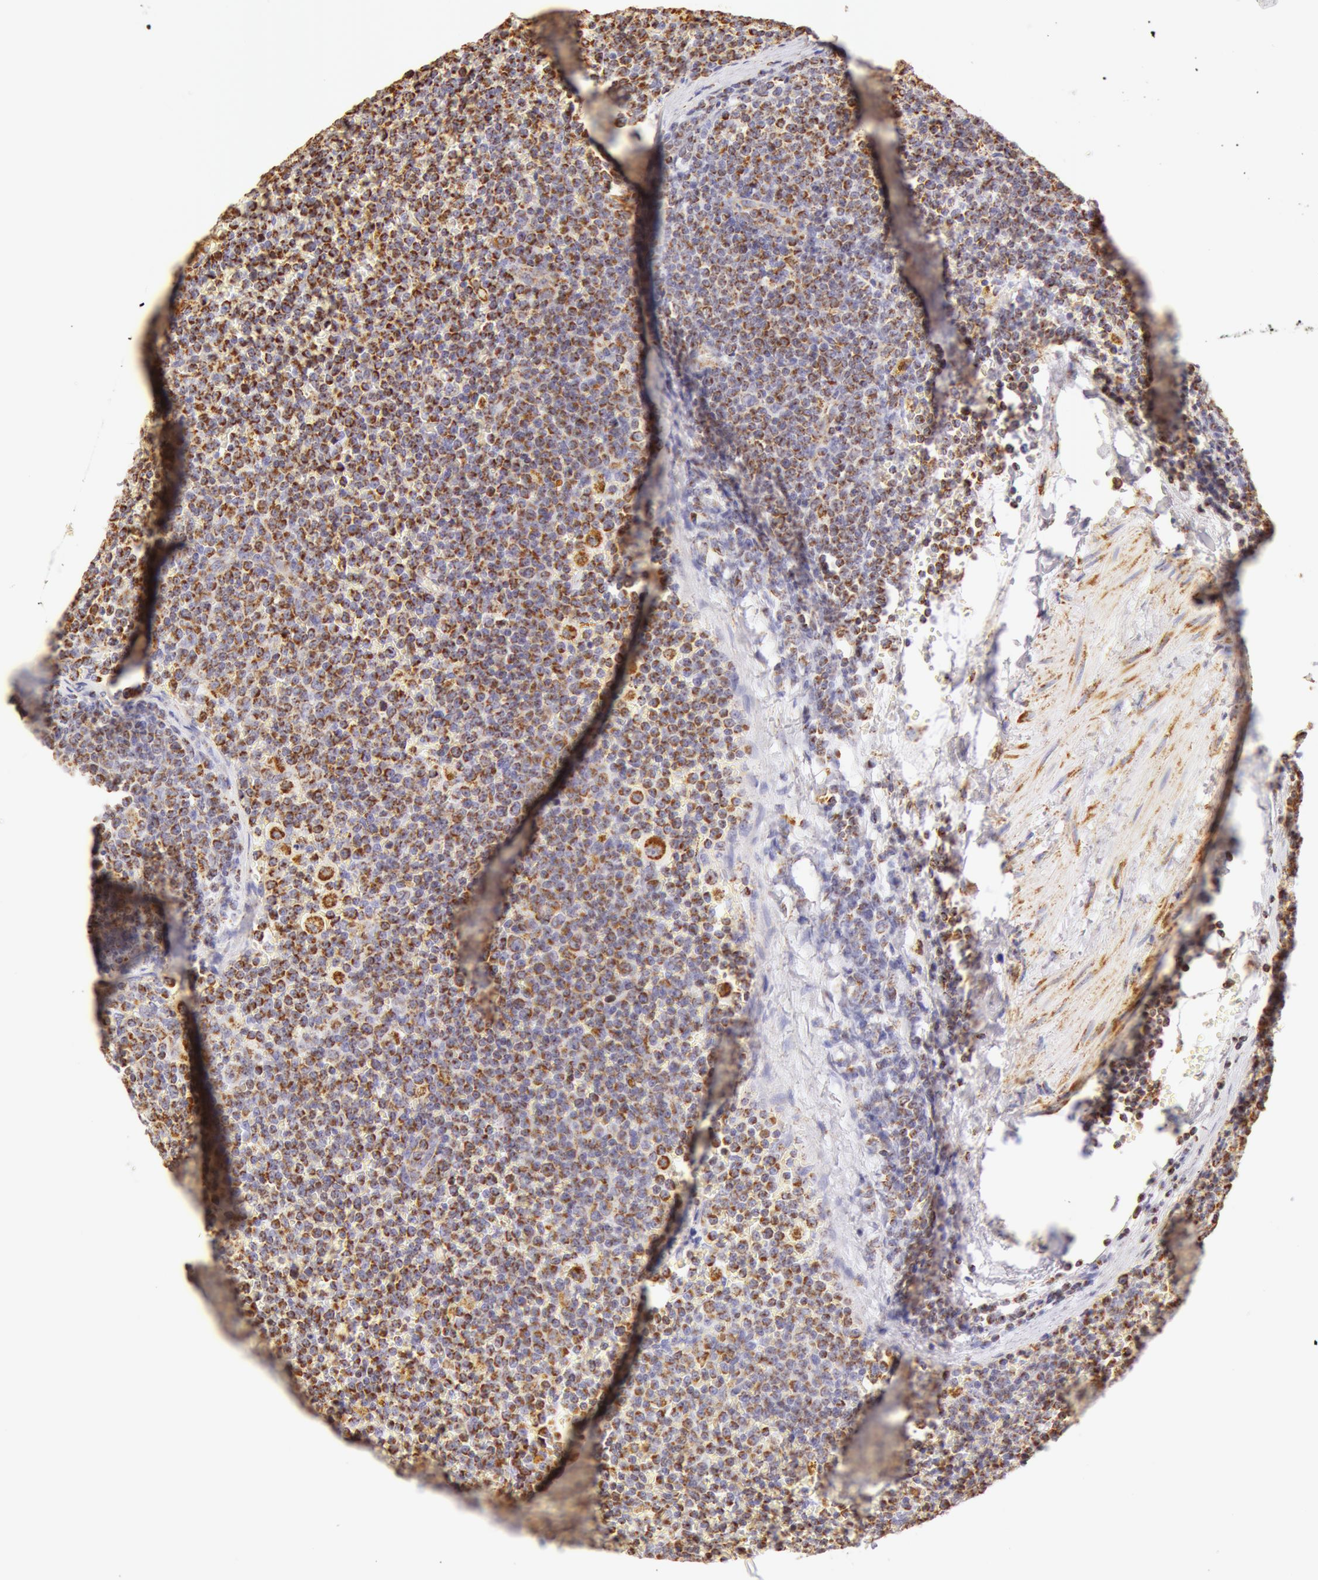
{"staining": {"intensity": "moderate", "quantity": ">75%", "location": "cytoplasmic/membranous"}, "tissue": "lymphoma", "cell_type": "Tumor cells", "image_type": "cancer", "snomed": [{"axis": "morphology", "description": "Malignant lymphoma, non-Hodgkin's type, Low grade"}, {"axis": "topography", "description": "Lymph node"}], "caption": "Immunohistochemistry (IHC) photomicrograph of malignant lymphoma, non-Hodgkin's type (low-grade) stained for a protein (brown), which exhibits medium levels of moderate cytoplasmic/membranous positivity in approximately >75% of tumor cells.", "gene": "ATP5F1B", "patient": {"sex": "male", "age": 50}}